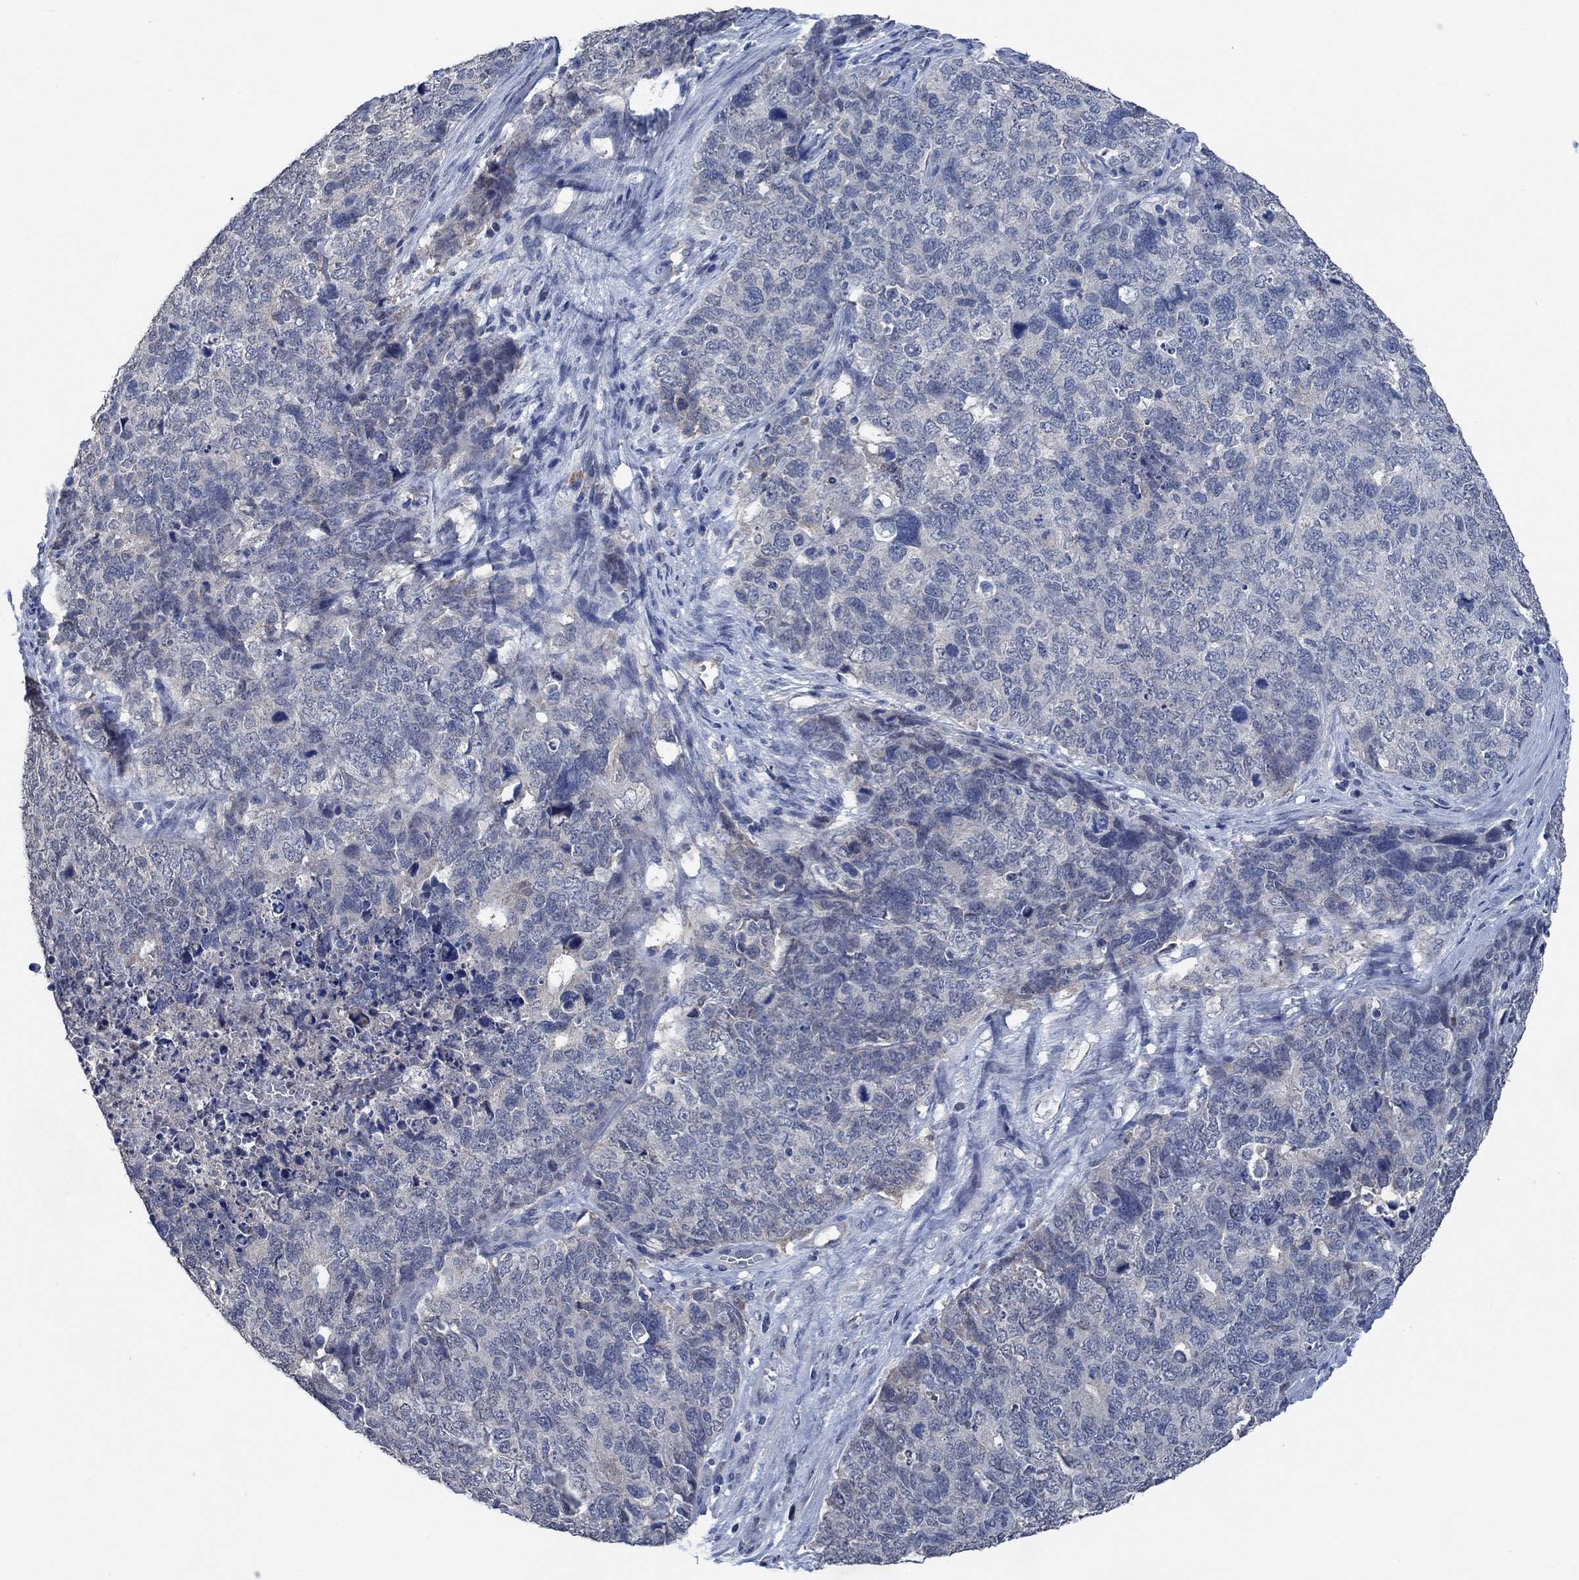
{"staining": {"intensity": "negative", "quantity": "none", "location": "none"}, "tissue": "cervical cancer", "cell_type": "Tumor cells", "image_type": "cancer", "snomed": [{"axis": "morphology", "description": "Squamous cell carcinoma, NOS"}, {"axis": "topography", "description": "Cervix"}], "caption": "Immunohistochemical staining of cervical cancer shows no significant staining in tumor cells.", "gene": "OBSCN", "patient": {"sex": "female", "age": 63}}